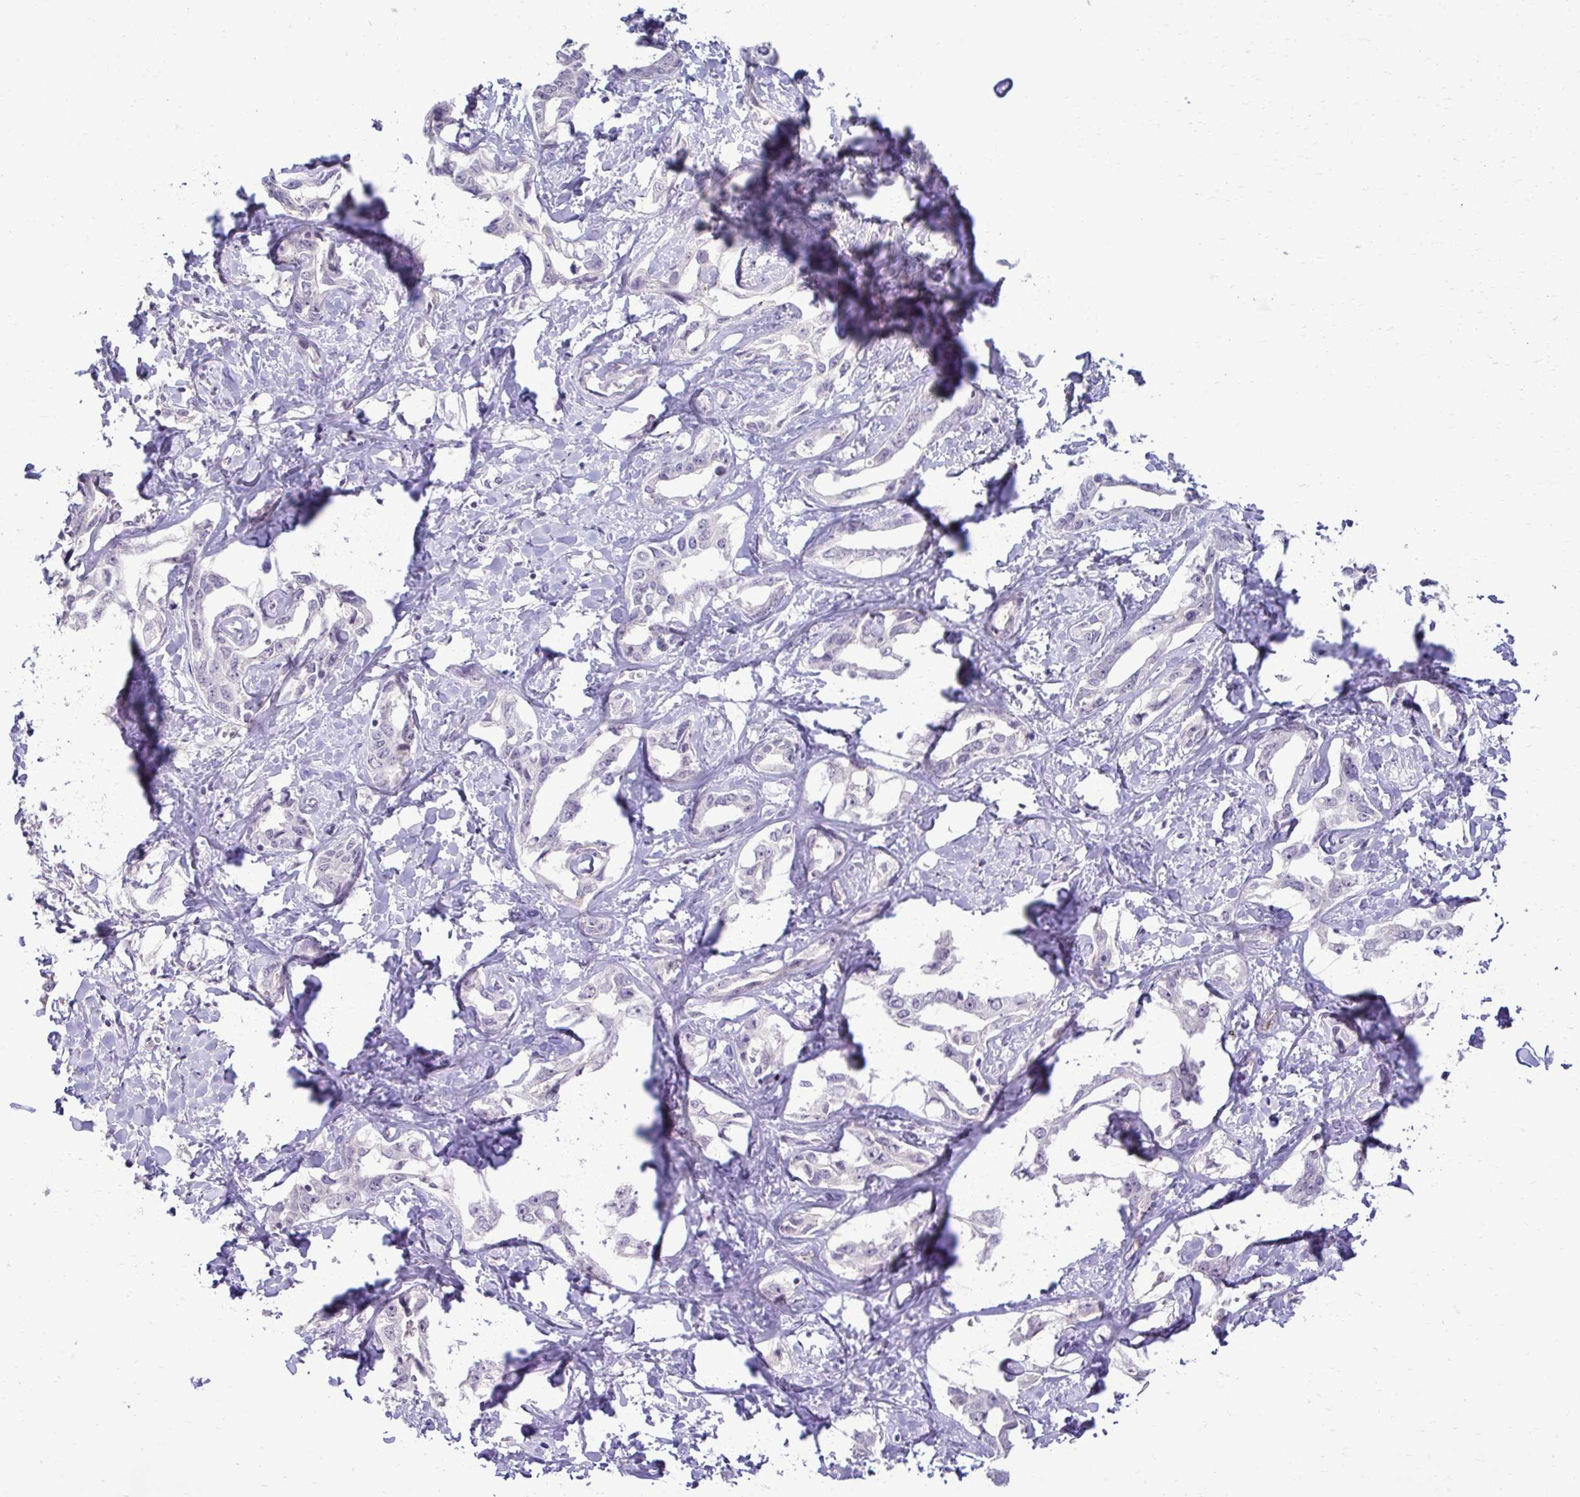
{"staining": {"intensity": "negative", "quantity": "none", "location": "none"}, "tissue": "liver cancer", "cell_type": "Tumor cells", "image_type": "cancer", "snomed": [{"axis": "morphology", "description": "Cholangiocarcinoma"}, {"axis": "topography", "description": "Liver"}], "caption": "Cholangiocarcinoma (liver) was stained to show a protein in brown. There is no significant staining in tumor cells. (DAB immunohistochemistry (IHC) visualized using brightfield microscopy, high magnification).", "gene": "SLC30A3", "patient": {"sex": "male", "age": 59}}